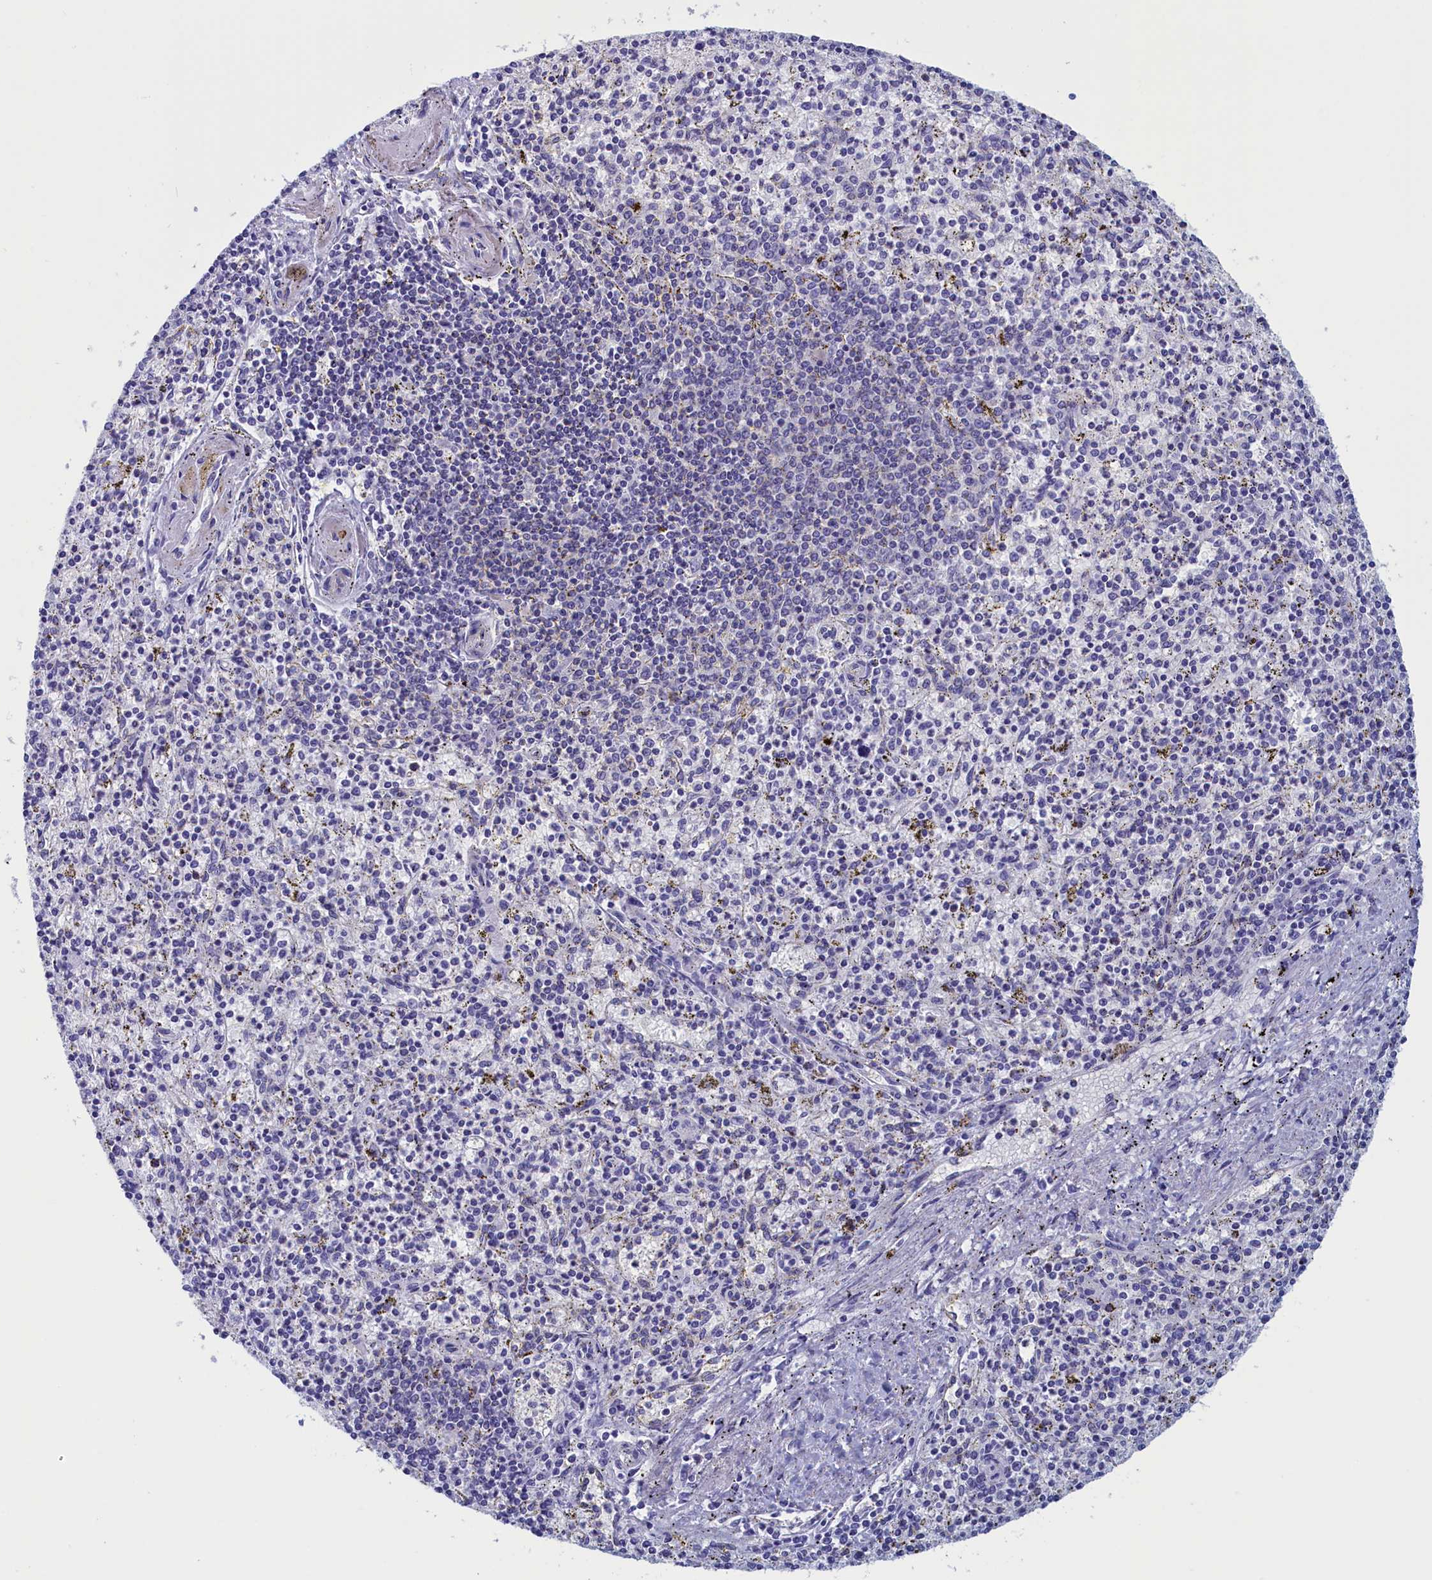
{"staining": {"intensity": "negative", "quantity": "none", "location": "none"}, "tissue": "spleen", "cell_type": "Cells in red pulp", "image_type": "normal", "snomed": [{"axis": "morphology", "description": "Normal tissue, NOS"}, {"axis": "topography", "description": "Spleen"}], "caption": "Spleen stained for a protein using immunohistochemistry displays no expression cells in red pulp.", "gene": "ANKRD2", "patient": {"sex": "male", "age": 72}}